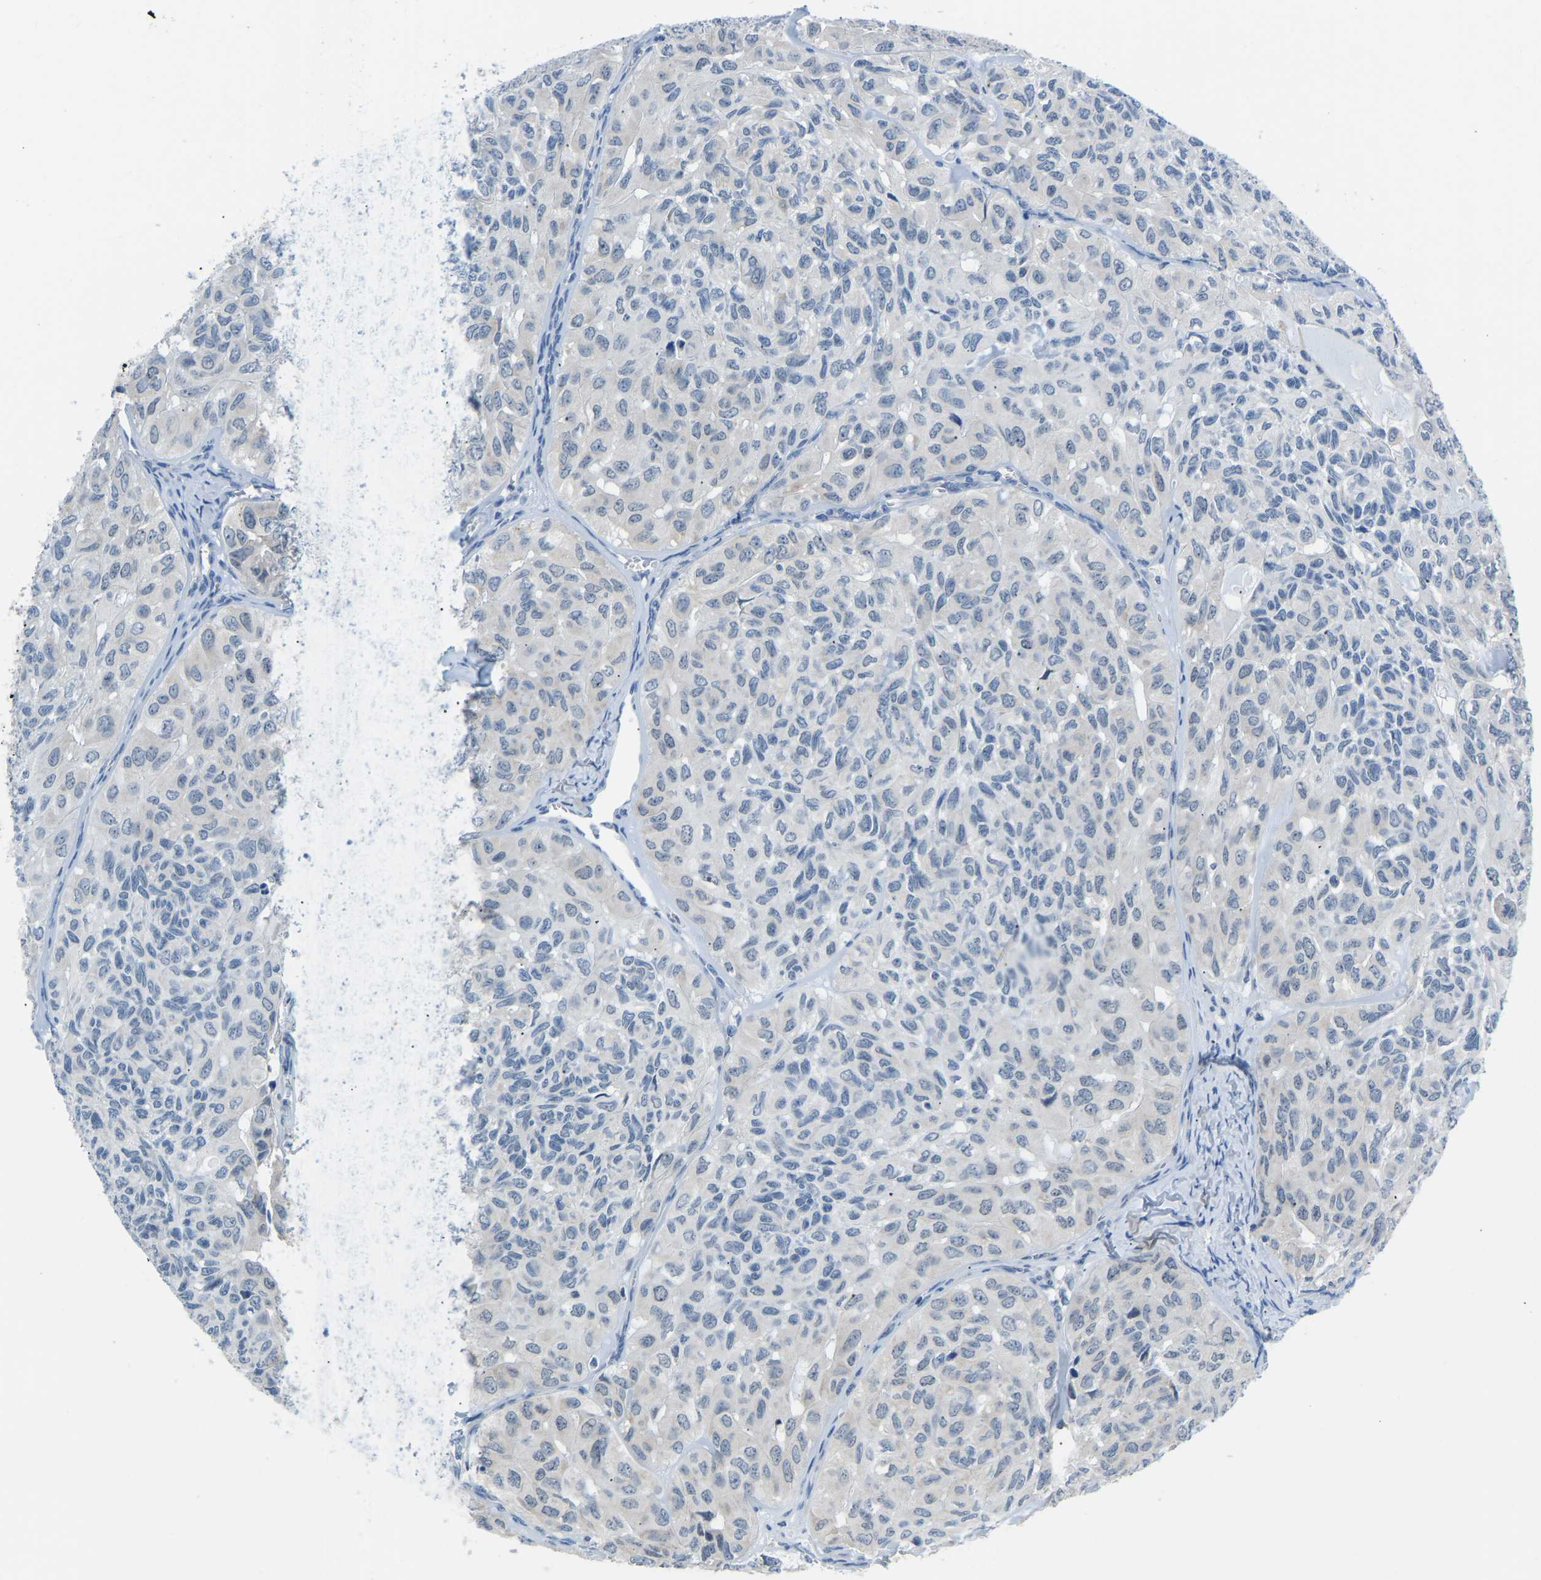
{"staining": {"intensity": "negative", "quantity": "none", "location": "none"}, "tissue": "head and neck cancer", "cell_type": "Tumor cells", "image_type": "cancer", "snomed": [{"axis": "morphology", "description": "Adenocarcinoma, NOS"}, {"axis": "topography", "description": "Salivary gland, NOS"}, {"axis": "topography", "description": "Head-Neck"}], "caption": "There is no significant positivity in tumor cells of head and neck cancer. The staining was performed using DAB to visualize the protein expression in brown, while the nuclei were stained in blue with hematoxylin (Magnification: 20x).", "gene": "VRK1", "patient": {"sex": "female", "age": 76}}